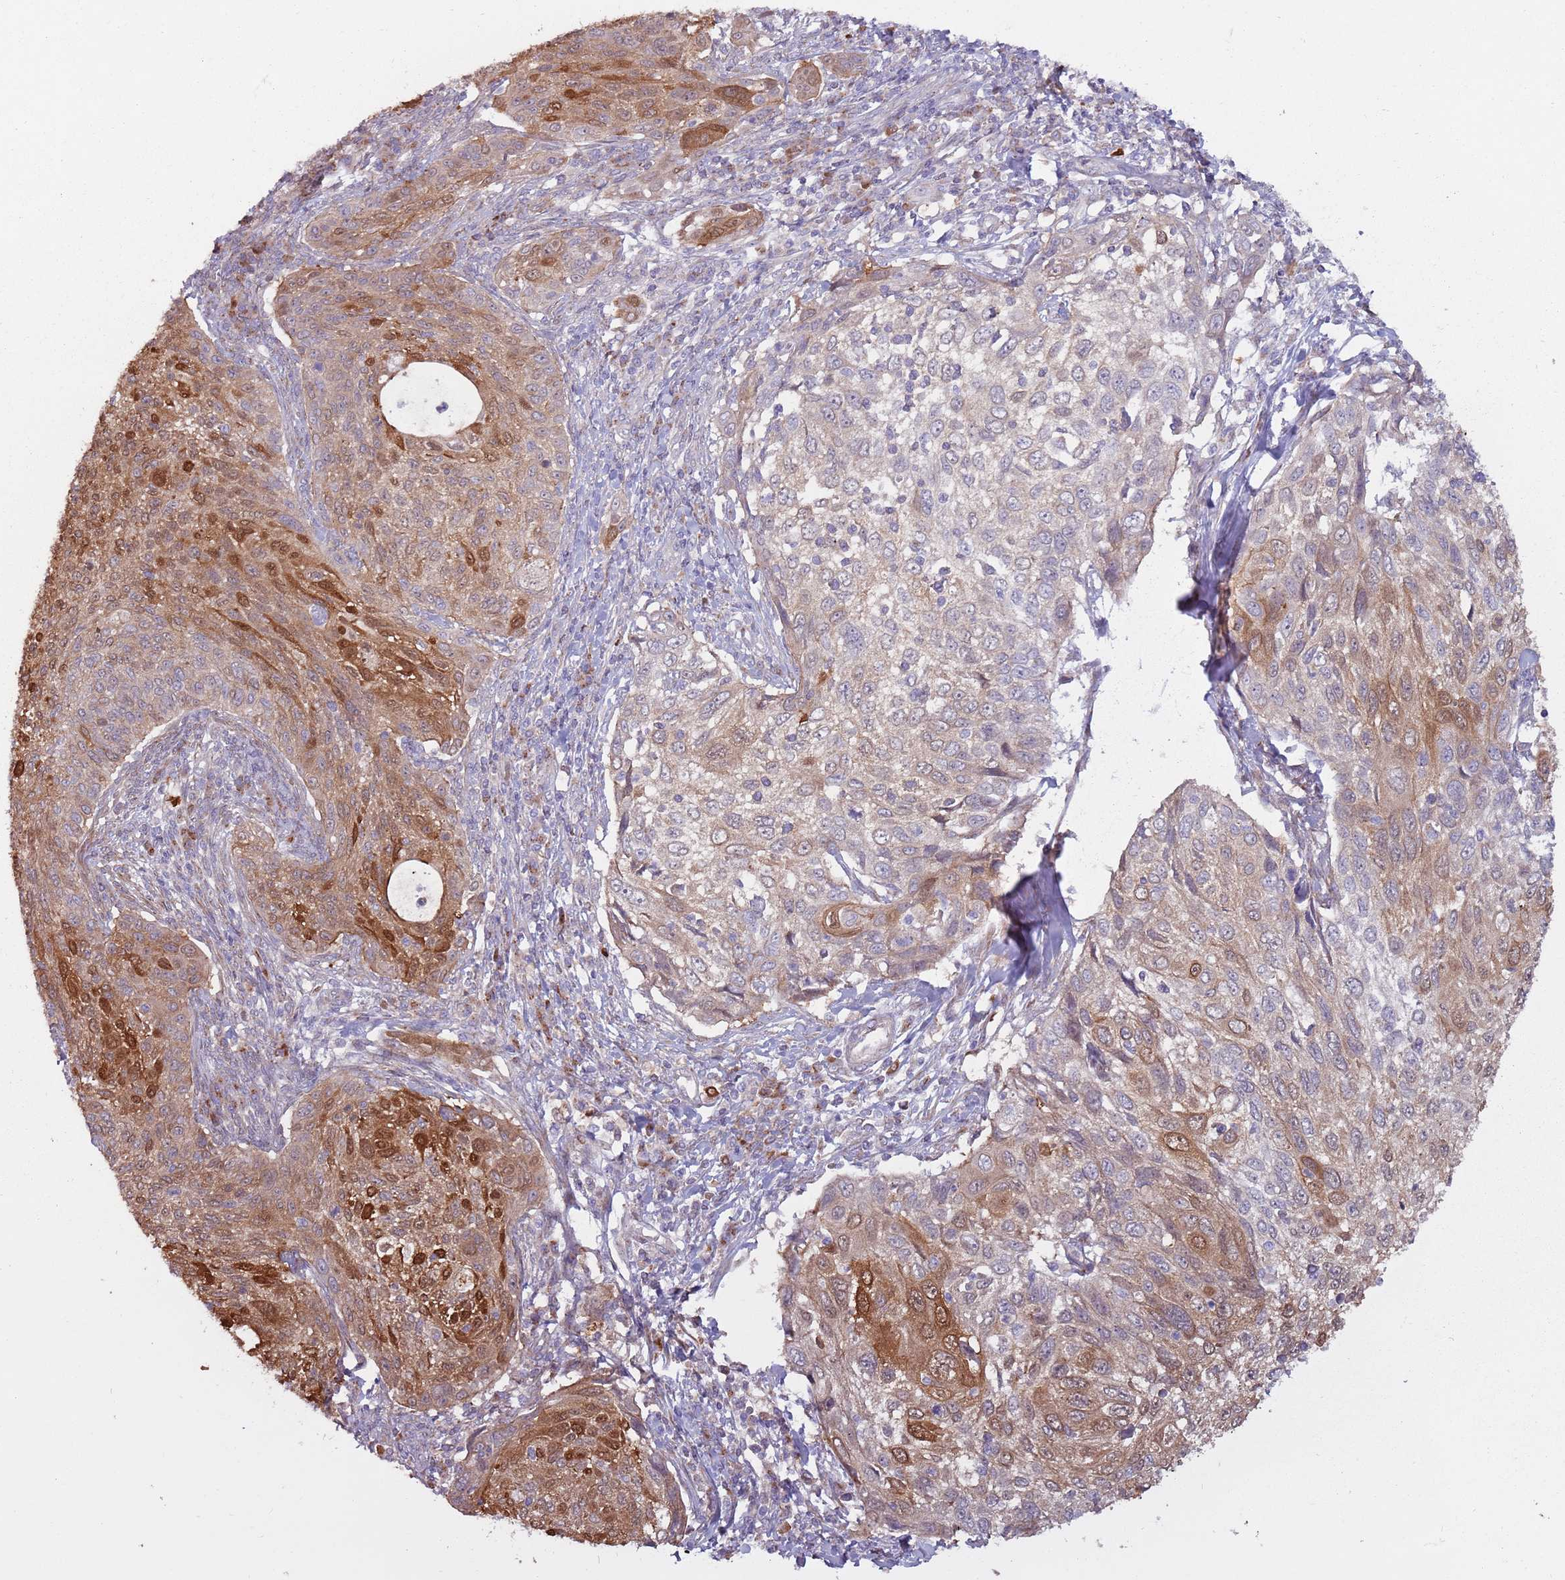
{"staining": {"intensity": "moderate", "quantity": "25%-75%", "location": "cytoplasmic/membranous,nuclear"}, "tissue": "cervical cancer", "cell_type": "Tumor cells", "image_type": "cancer", "snomed": [{"axis": "morphology", "description": "Squamous cell carcinoma, NOS"}, {"axis": "topography", "description": "Cervix"}], "caption": "Cervical cancer tissue demonstrates moderate cytoplasmic/membranous and nuclear staining in about 25%-75% of tumor cells", "gene": "CCDC150", "patient": {"sex": "female", "age": 70}}